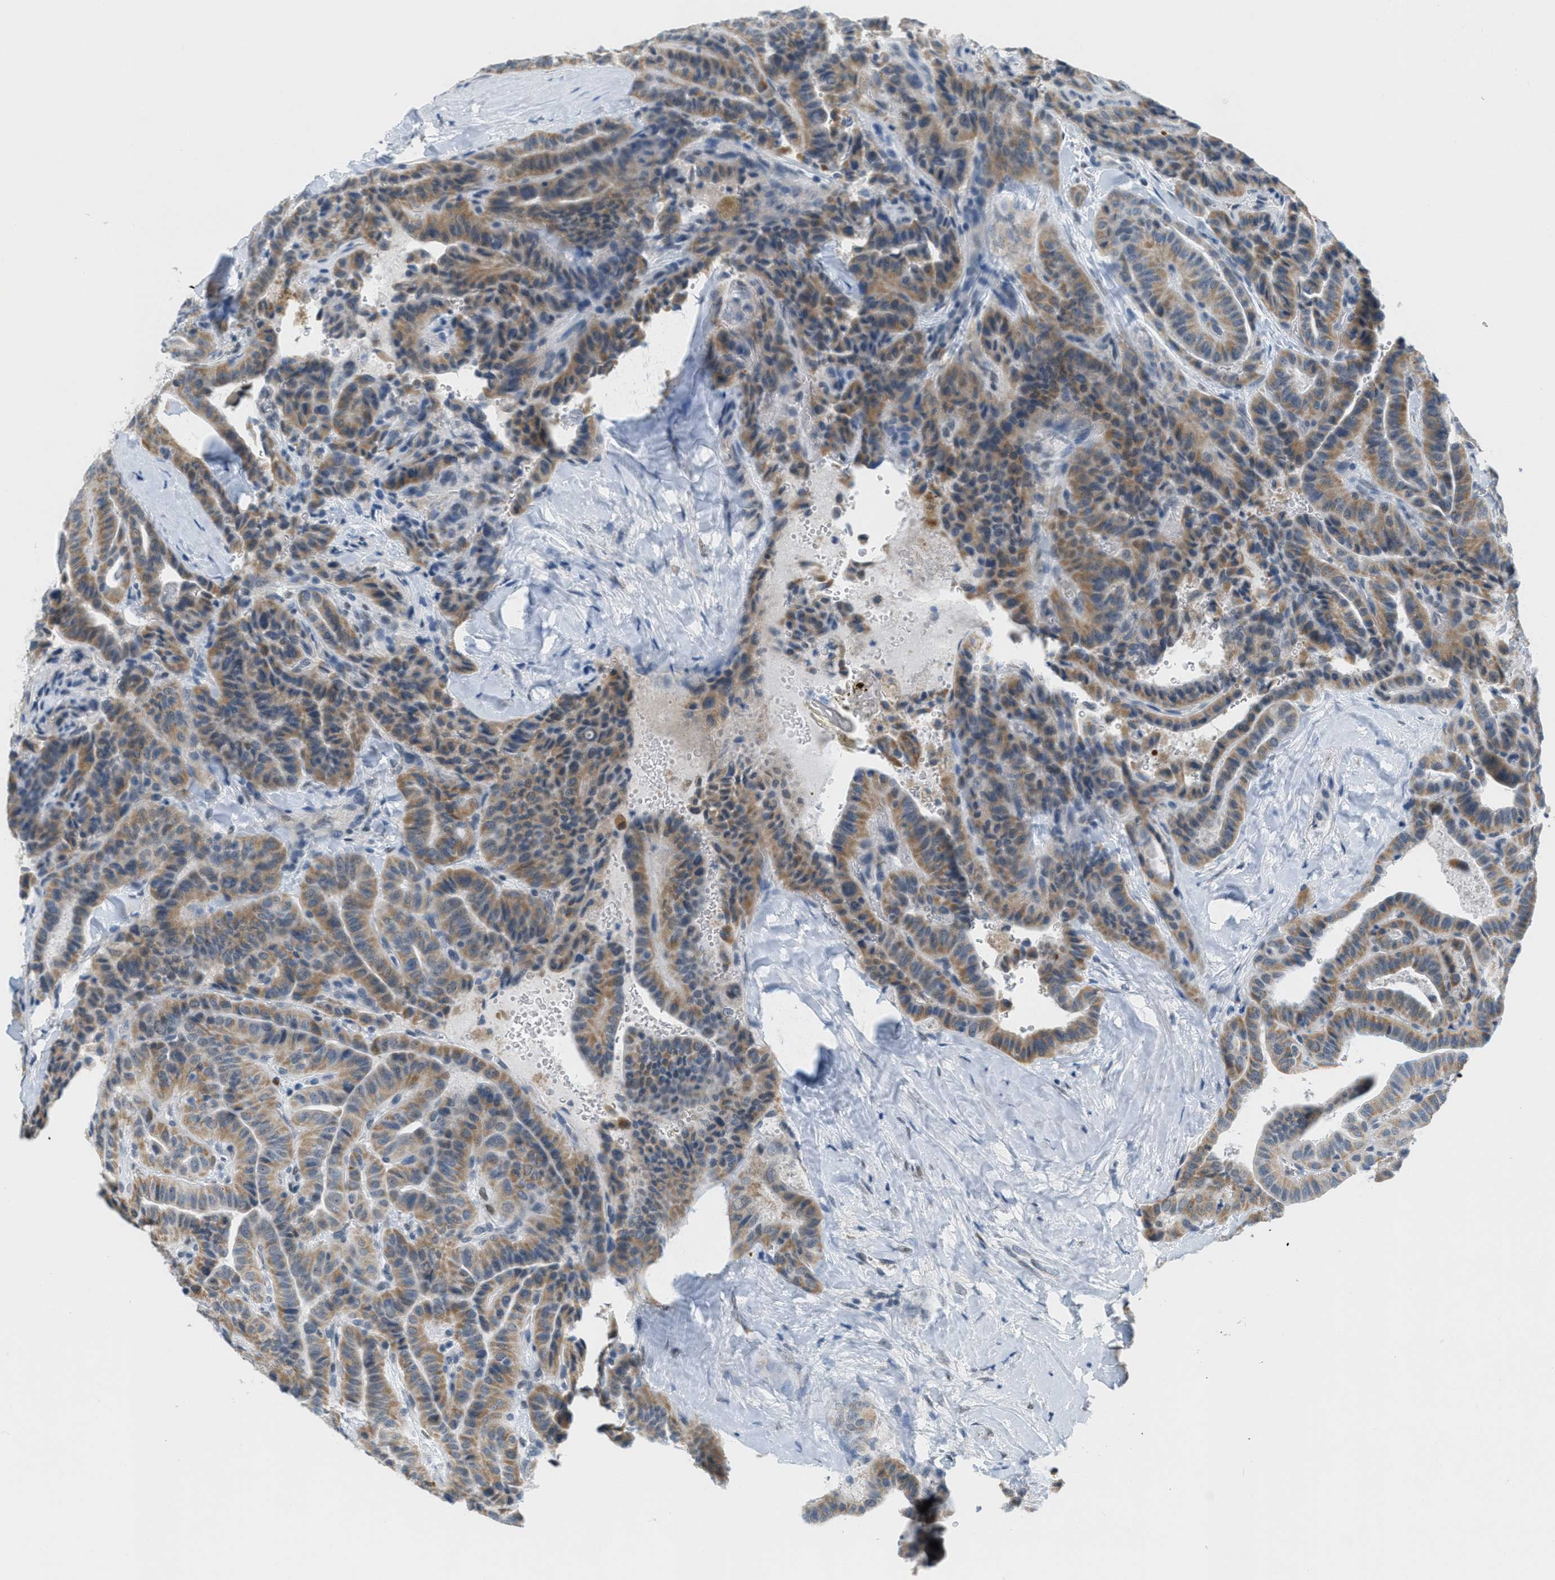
{"staining": {"intensity": "moderate", "quantity": ">75%", "location": "cytoplasmic/membranous"}, "tissue": "thyroid cancer", "cell_type": "Tumor cells", "image_type": "cancer", "snomed": [{"axis": "morphology", "description": "Papillary adenocarcinoma, NOS"}, {"axis": "topography", "description": "Thyroid gland"}], "caption": "A micrograph showing moderate cytoplasmic/membranous expression in about >75% of tumor cells in thyroid cancer, as visualized by brown immunohistochemical staining.", "gene": "HS3ST2", "patient": {"sex": "male", "age": 77}}